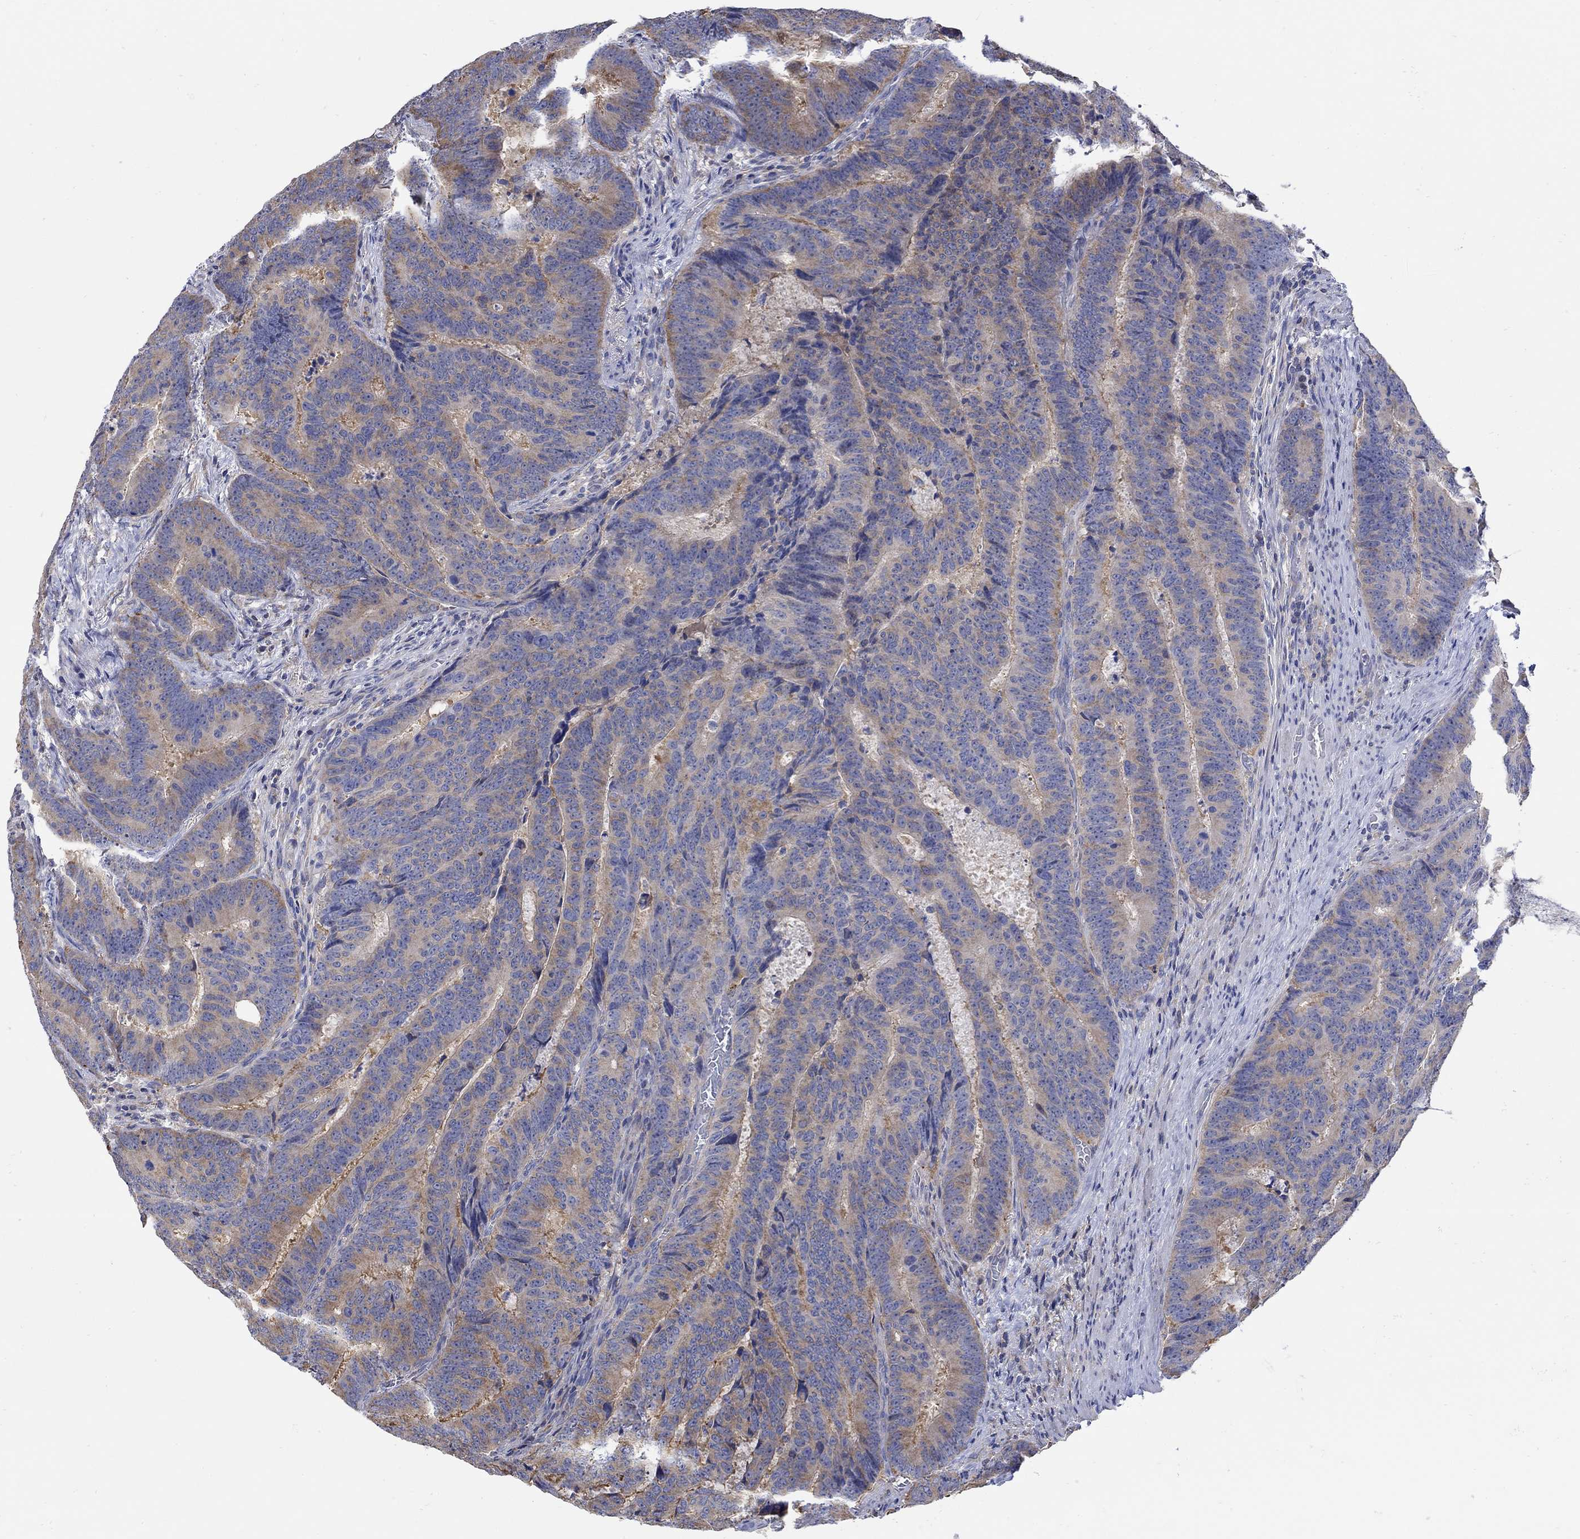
{"staining": {"intensity": "weak", "quantity": "<25%", "location": "cytoplasmic/membranous"}, "tissue": "colorectal cancer", "cell_type": "Tumor cells", "image_type": "cancer", "snomed": [{"axis": "morphology", "description": "Adenocarcinoma, NOS"}, {"axis": "topography", "description": "Colon"}], "caption": "Immunohistochemical staining of human colorectal cancer (adenocarcinoma) reveals no significant staining in tumor cells.", "gene": "TEKT3", "patient": {"sex": "female", "age": 82}}